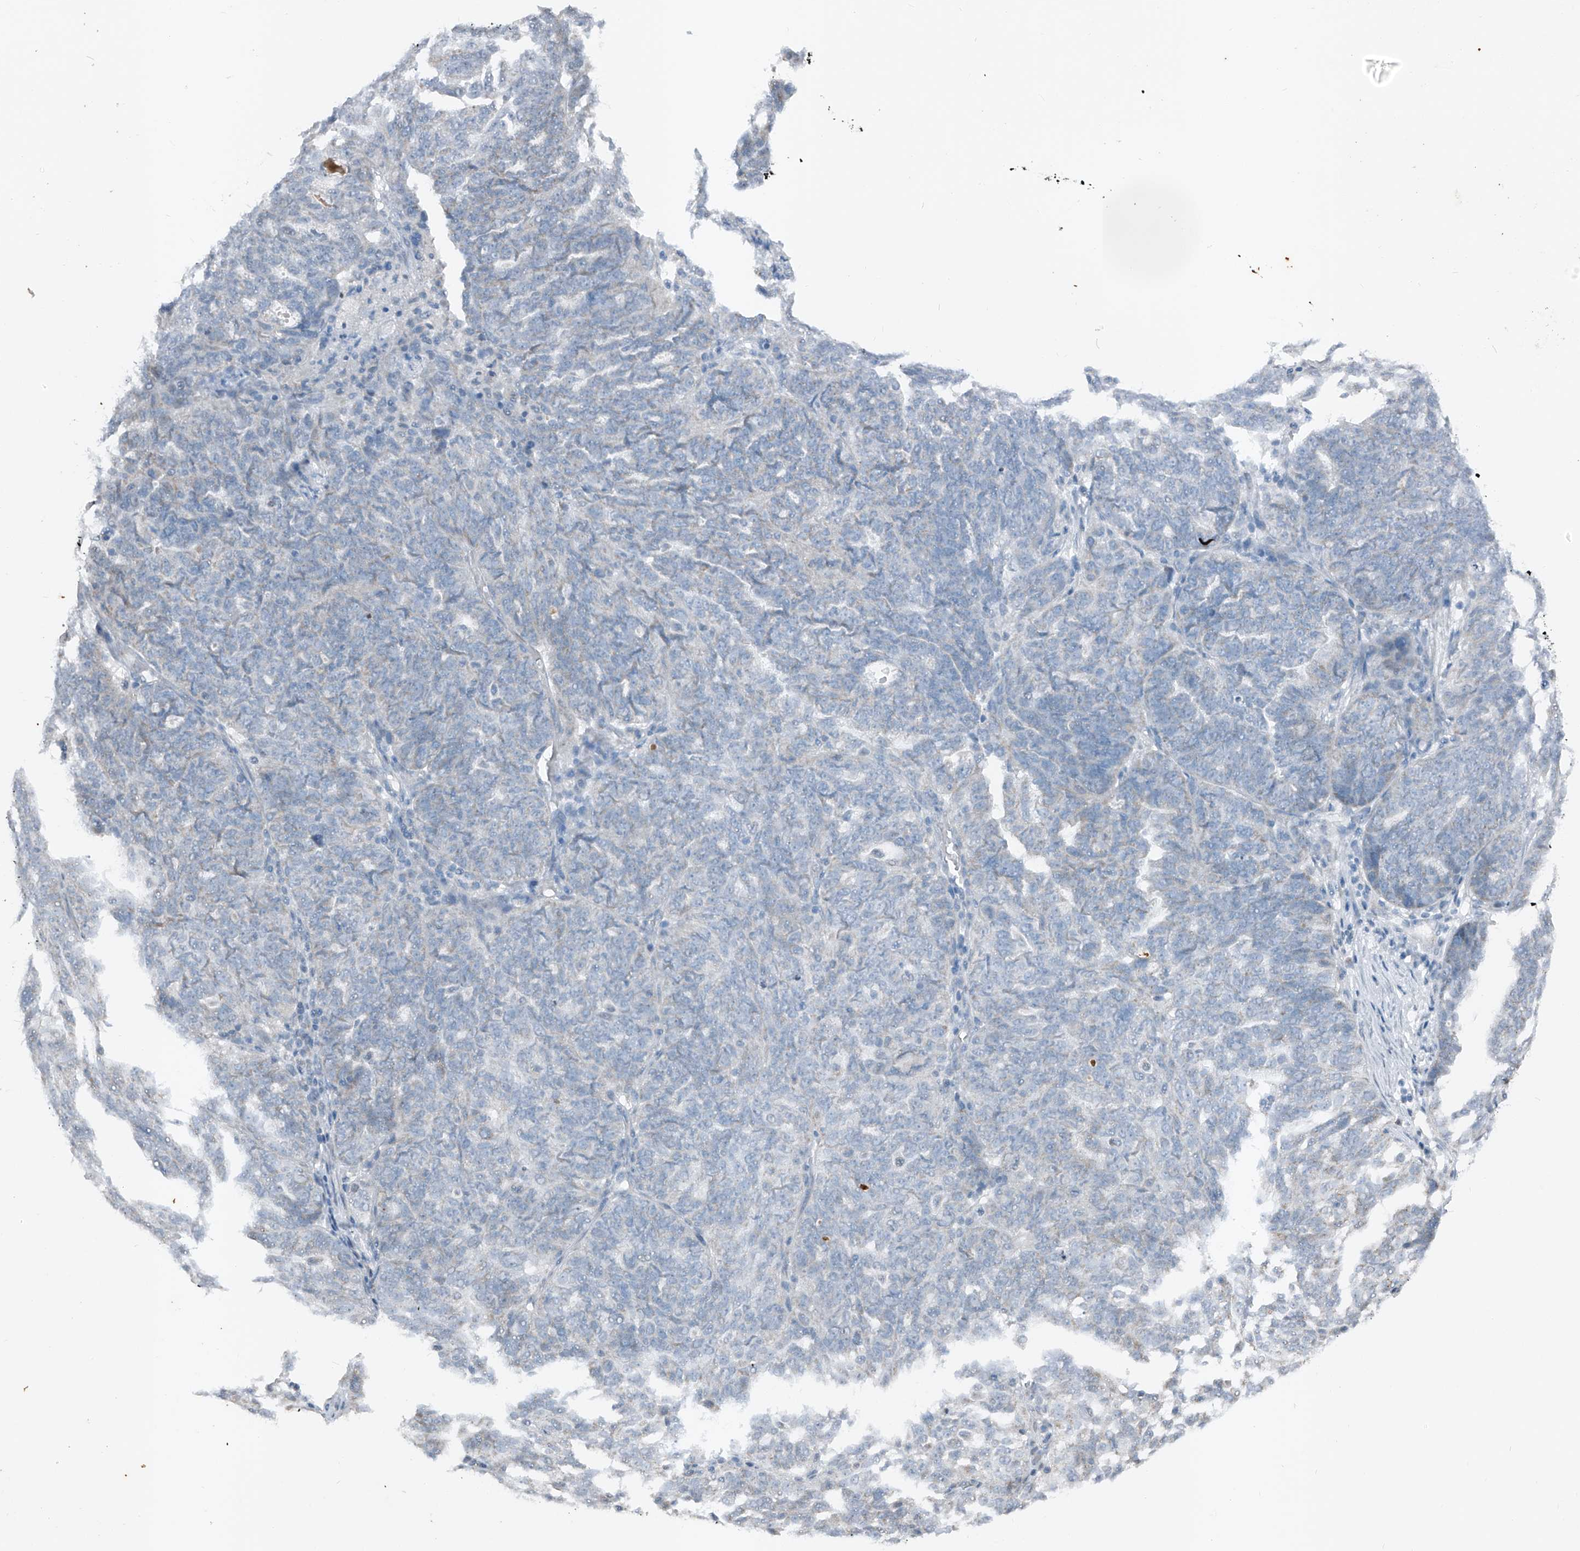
{"staining": {"intensity": "negative", "quantity": "none", "location": "none"}, "tissue": "ovarian cancer", "cell_type": "Tumor cells", "image_type": "cancer", "snomed": [{"axis": "morphology", "description": "Cystadenocarcinoma, serous, NOS"}, {"axis": "topography", "description": "Ovary"}], "caption": "Human ovarian serous cystadenocarcinoma stained for a protein using immunohistochemistry reveals no staining in tumor cells.", "gene": "DYRK1B", "patient": {"sex": "female", "age": 59}}